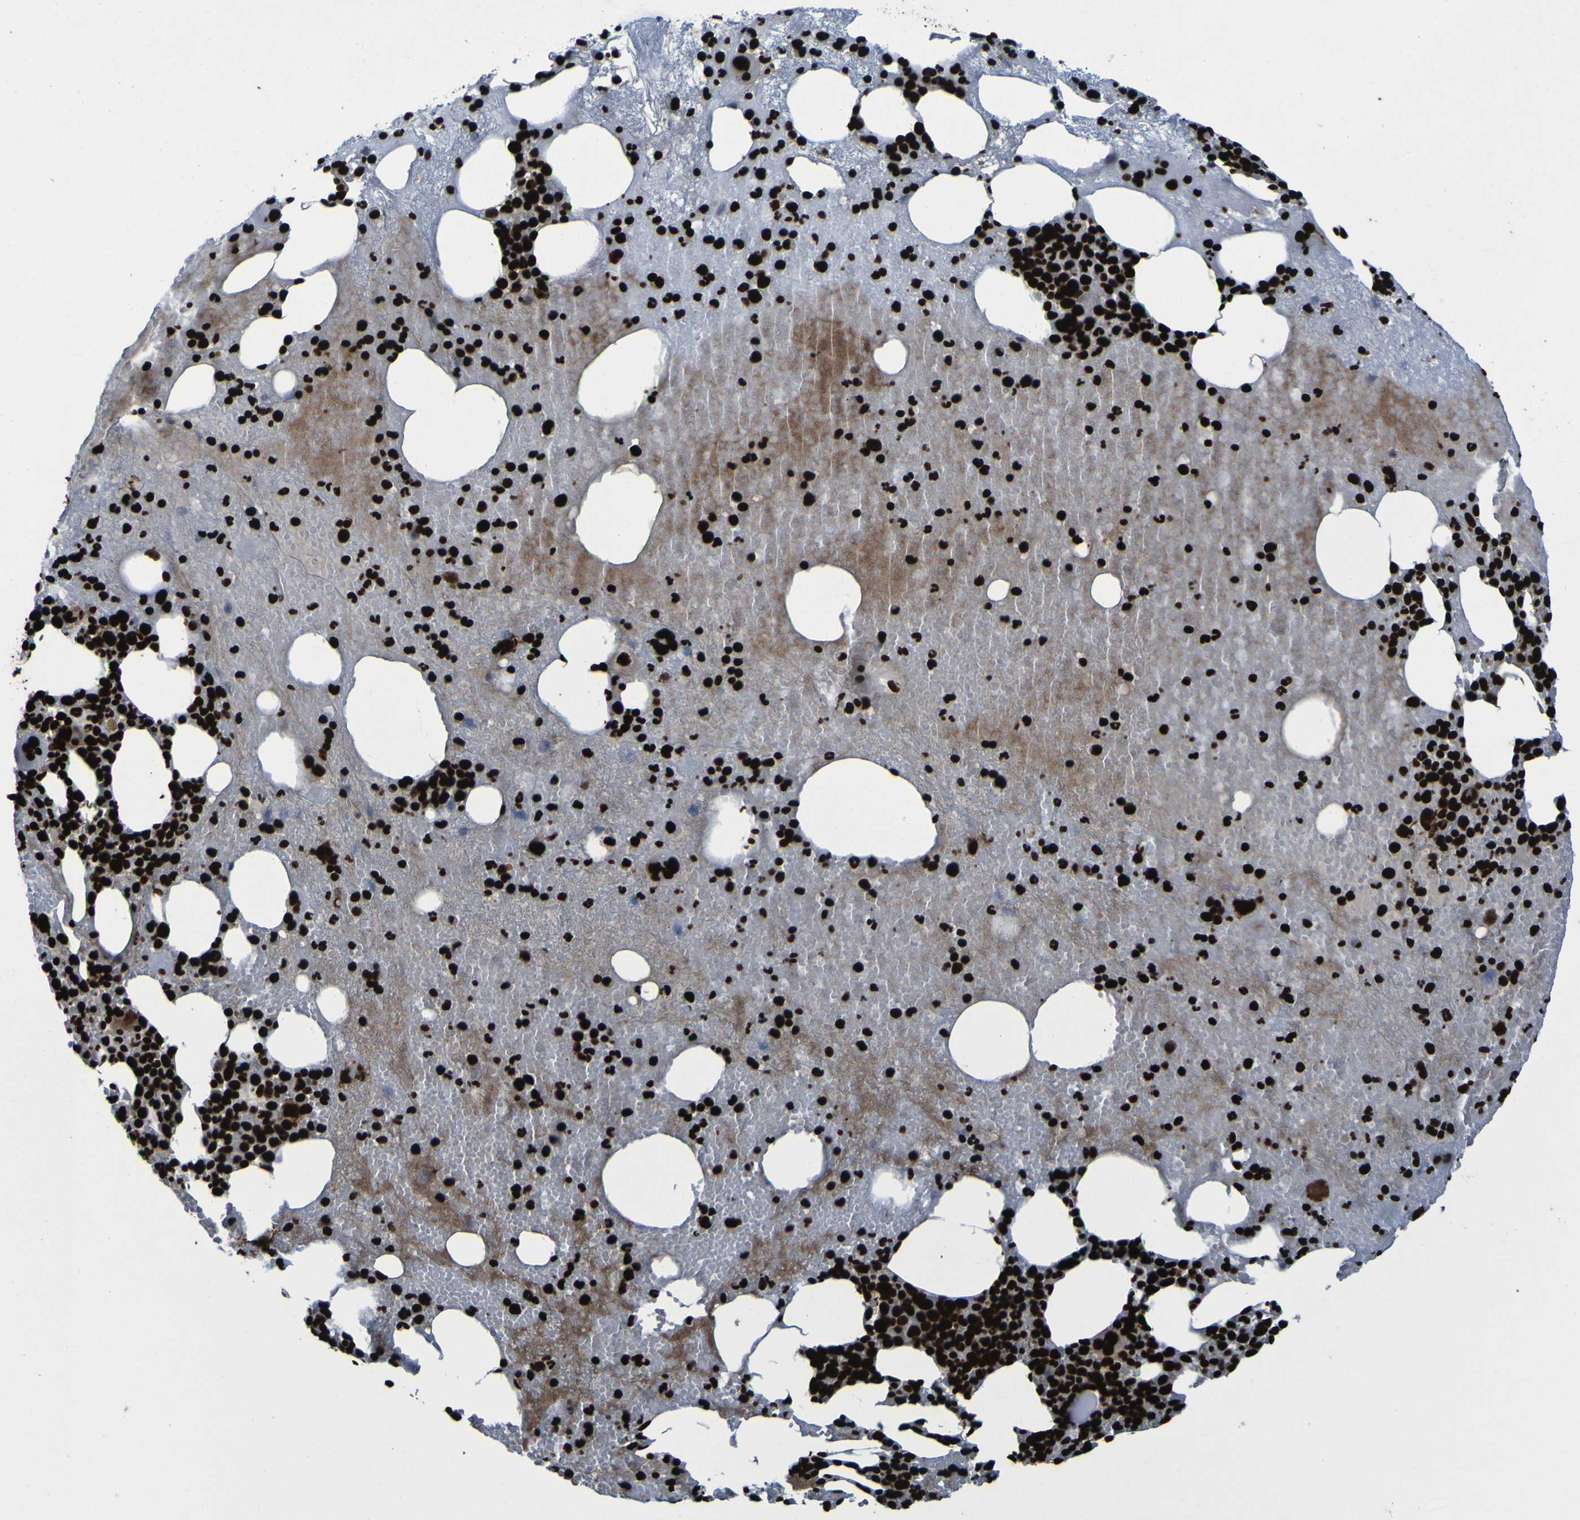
{"staining": {"intensity": "strong", "quantity": ">75%", "location": "nuclear"}, "tissue": "bone marrow", "cell_type": "Hematopoietic cells", "image_type": "normal", "snomed": [{"axis": "morphology", "description": "Normal tissue, NOS"}, {"axis": "morphology", "description": "Inflammation, NOS"}, {"axis": "topography", "description": "Bone marrow"}], "caption": "Immunohistochemistry staining of unremarkable bone marrow, which demonstrates high levels of strong nuclear positivity in about >75% of hematopoietic cells indicating strong nuclear protein expression. The staining was performed using DAB (3,3'-diaminobenzidine) (brown) for protein detection and nuclei were counterstained in hematoxylin (blue).", "gene": "NPM1", "patient": {"sex": "male", "age": 43}}